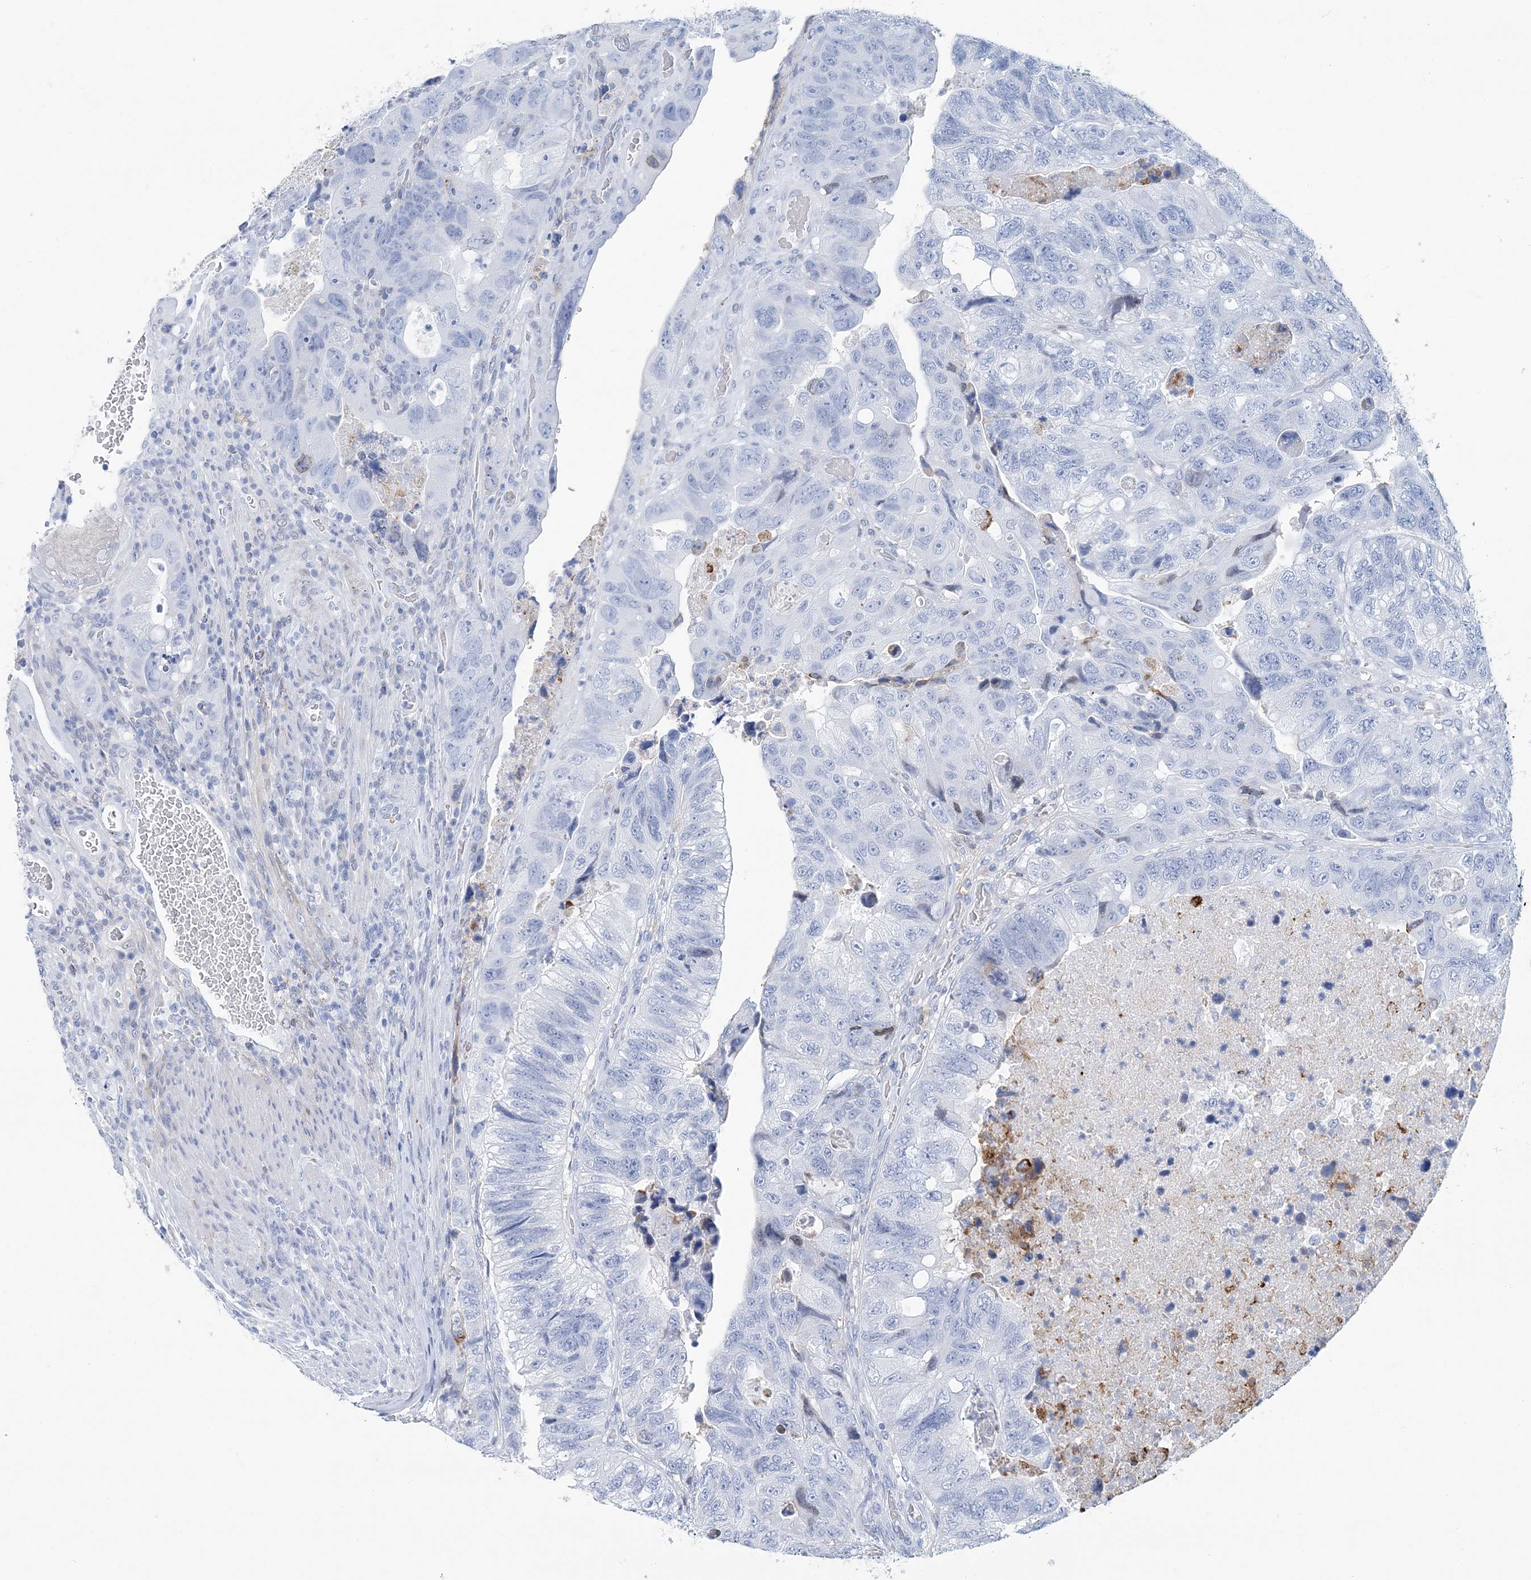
{"staining": {"intensity": "negative", "quantity": "none", "location": "none"}, "tissue": "colorectal cancer", "cell_type": "Tumor cells", "image_type": "cancer", "snomed": [{"axis": "morphology", "description": "Adenocarcinoma, NOS"}, {"axis": "topography", "description": "Rectum"}], "caption": "This is an immunohistochemistry (IHC) image of colorectal adenocarcinoma. There is no expression in tumor cells.", "gene": "NKX6-1", "patient": {"sex": "male", "age": 63}}